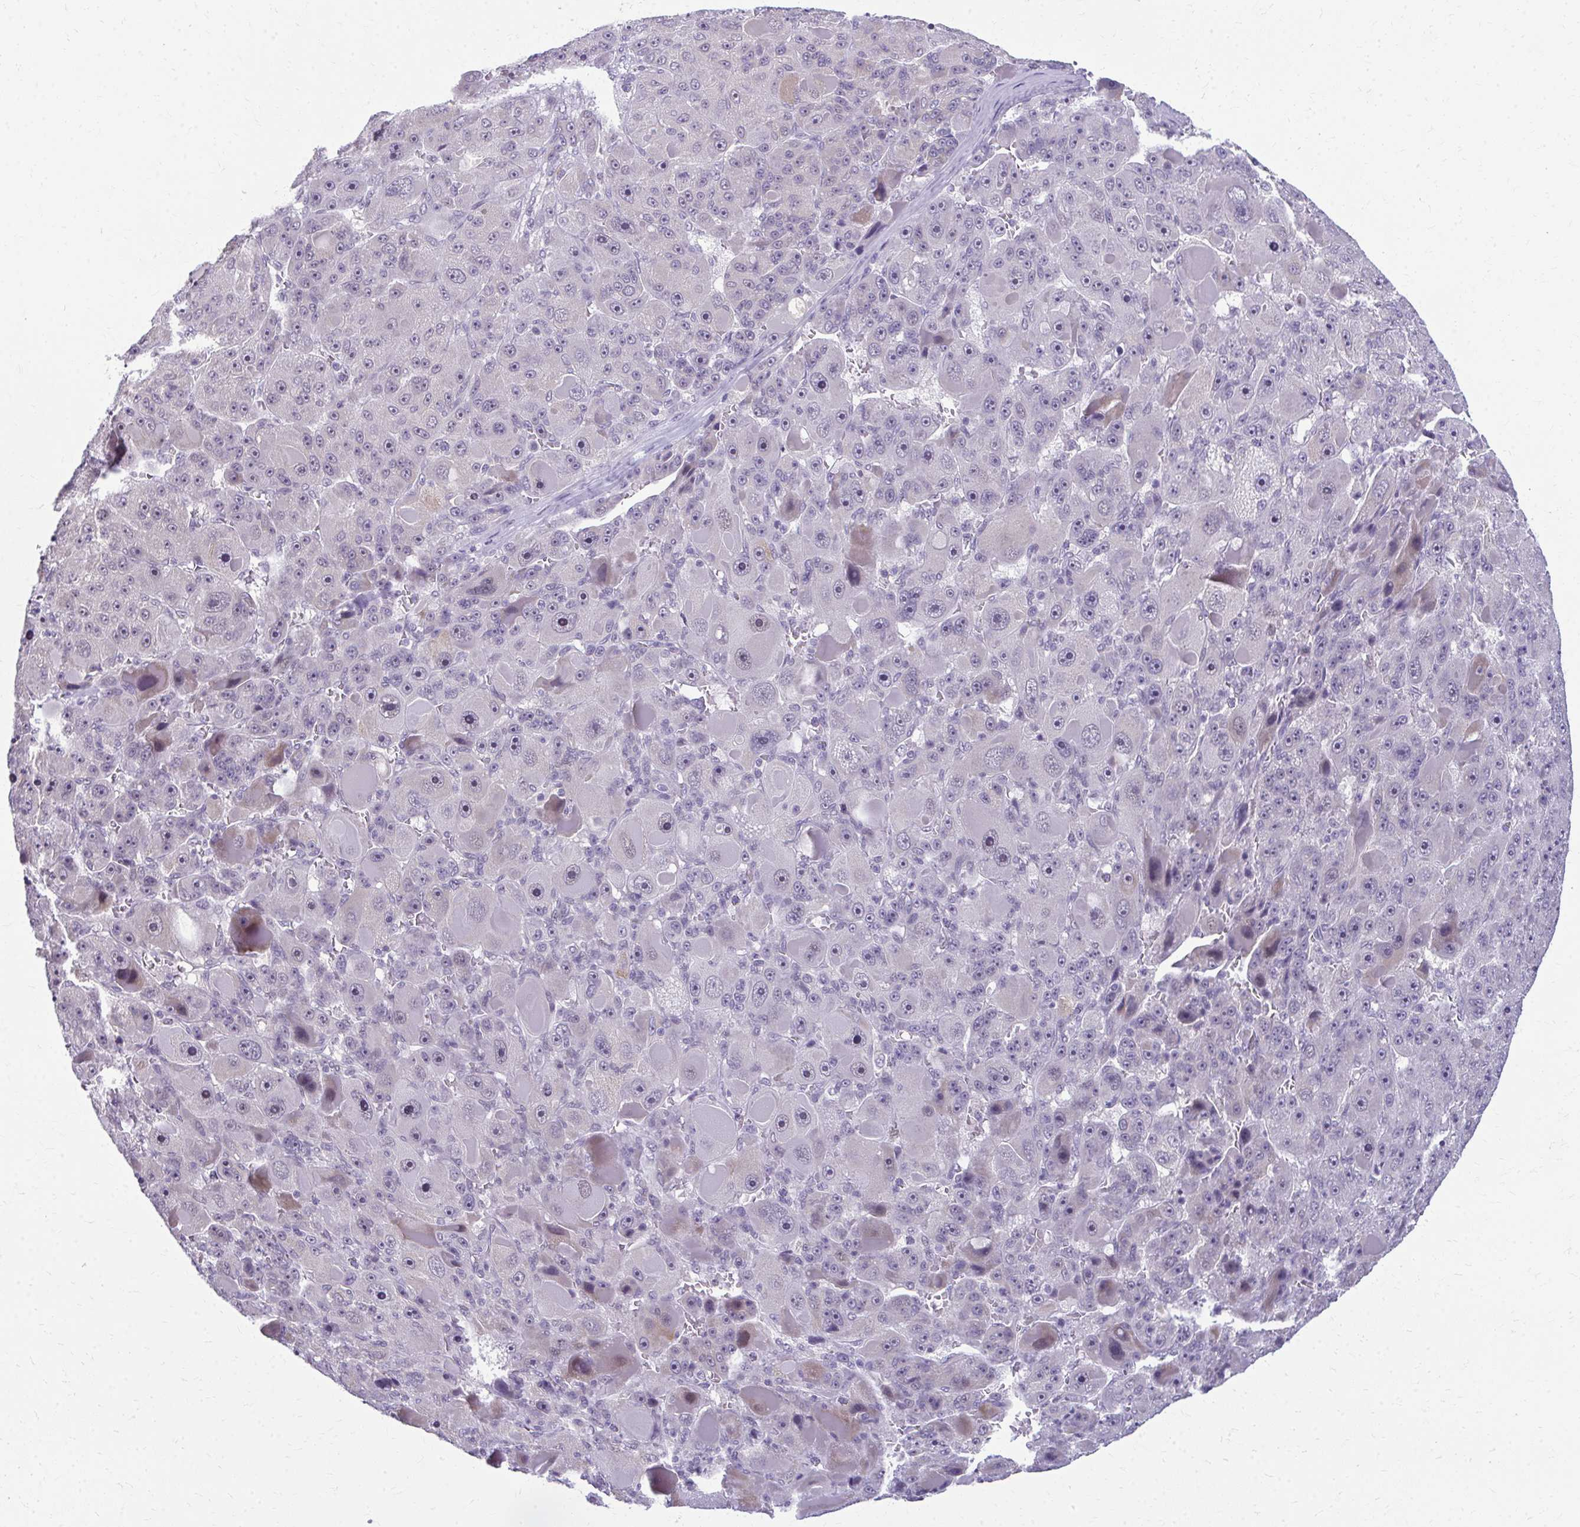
{"staining": {"intensity": "negative", "quantity": "none", "location": "none"}, "tissue": "liver cancer", "cell_type": "Tumor cells", "image_type": "cancer", "snomed": [{"axis": "morphology", "description": "Carcinoma, Hepatocellular, NOS"}, {"axis": "topography", "description": "Liver"}], "caption": "There is no significant positivity in tumor cells of liver cancer (hepatocellular carcinoma).", "gene": "MAF1", "patient": {"sex": "male", "age": 76}}